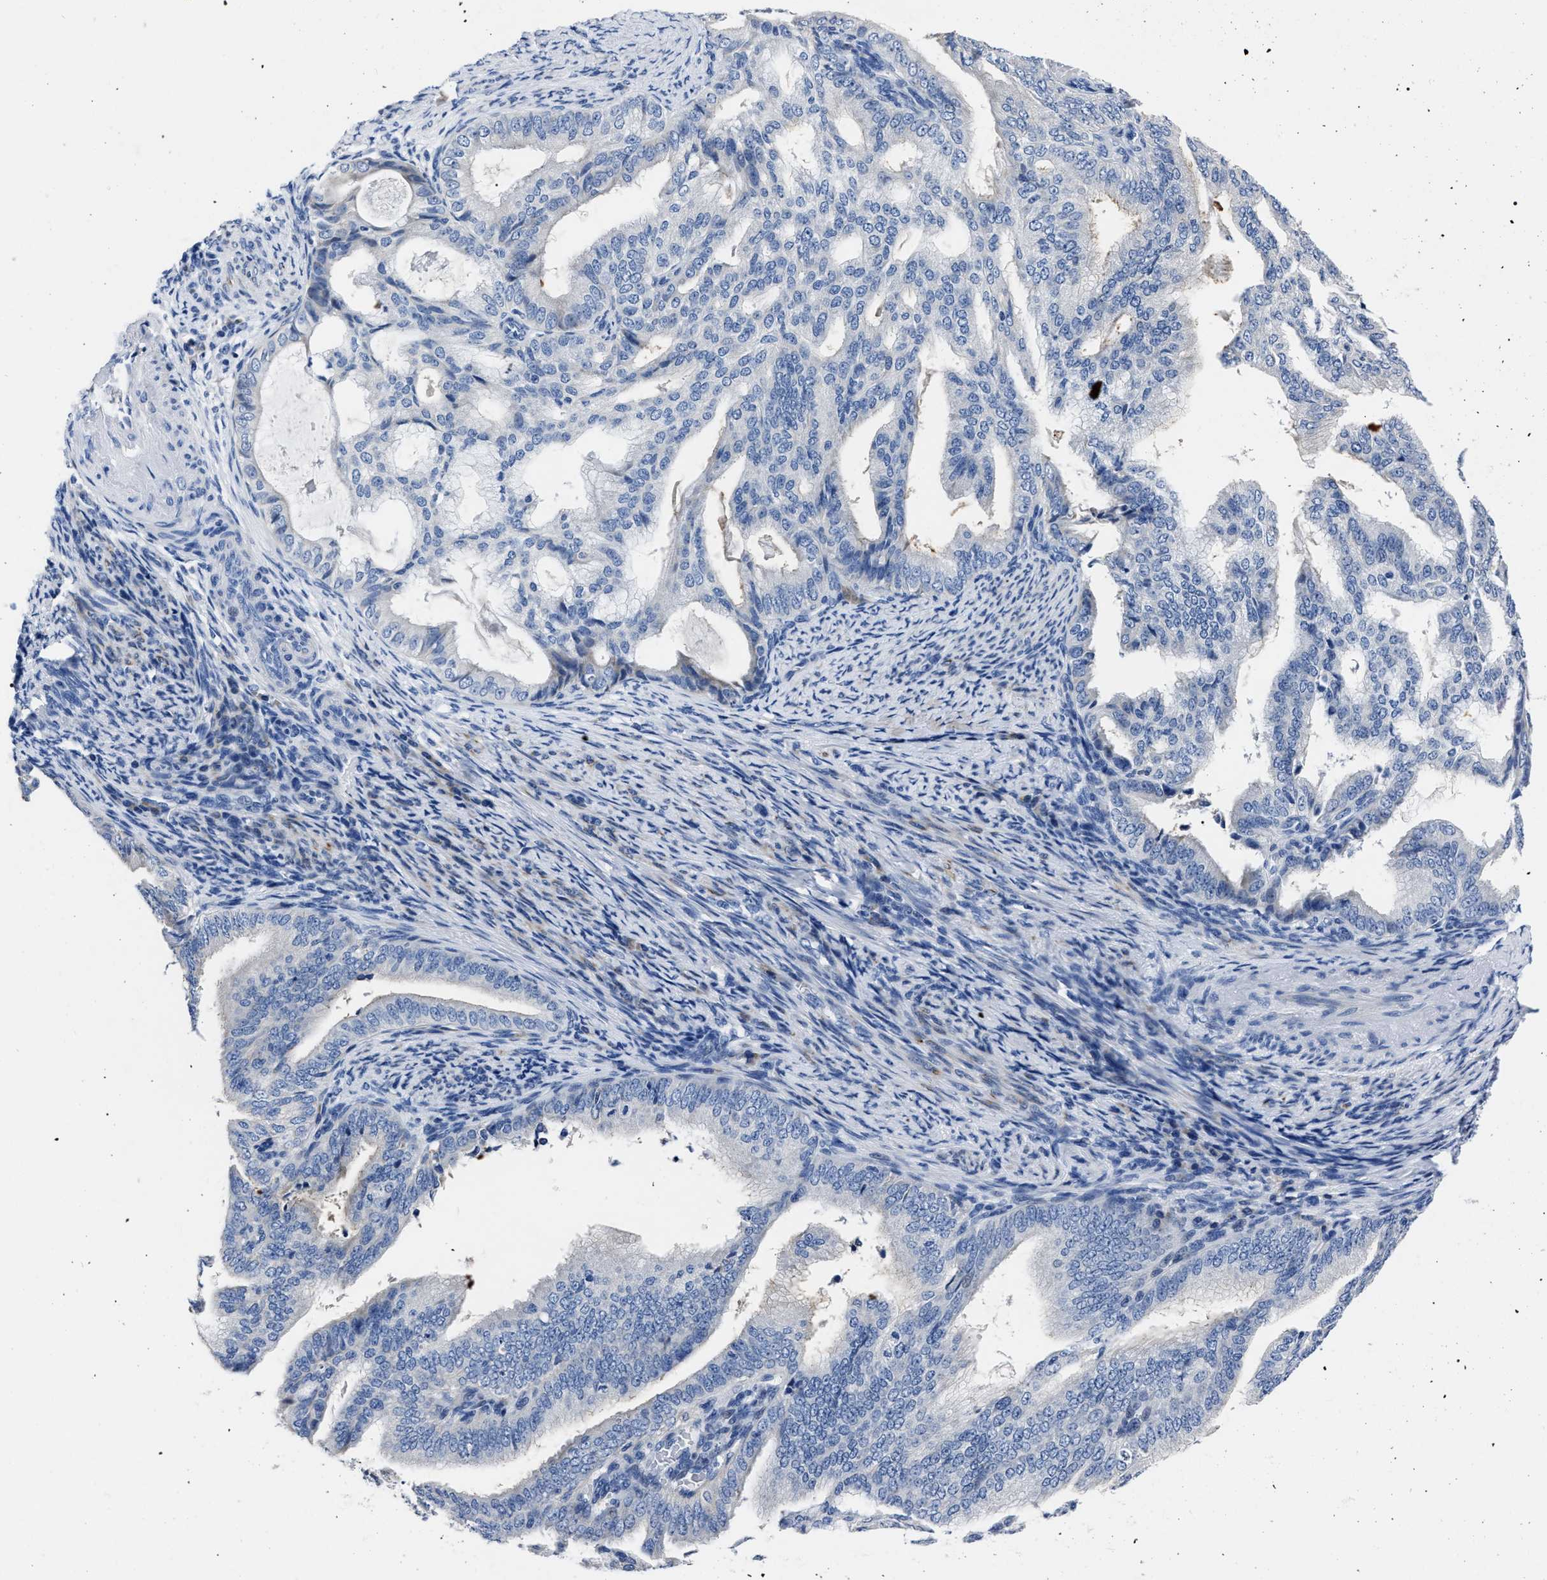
{"staining": {"intensity": "negative", "quantity": "none", "location": "none"}, "tissue": "endometrial cancer", "cell_type": "Tumor cells", "image_type": "cancer", "snomed": [{"axis": "morphology", "description": "Adenocarcinoma, NOS"}, {"axis": "topography", "description": "Endometrium"}], "caption": "Immunohistochemistry photomicrograph of human endometrial cancer stained for a protein (brown), which exhibits no expression in tumor cells.", "gene": "MOV10L1", "patient": {"sex": "female", "age": 58}}